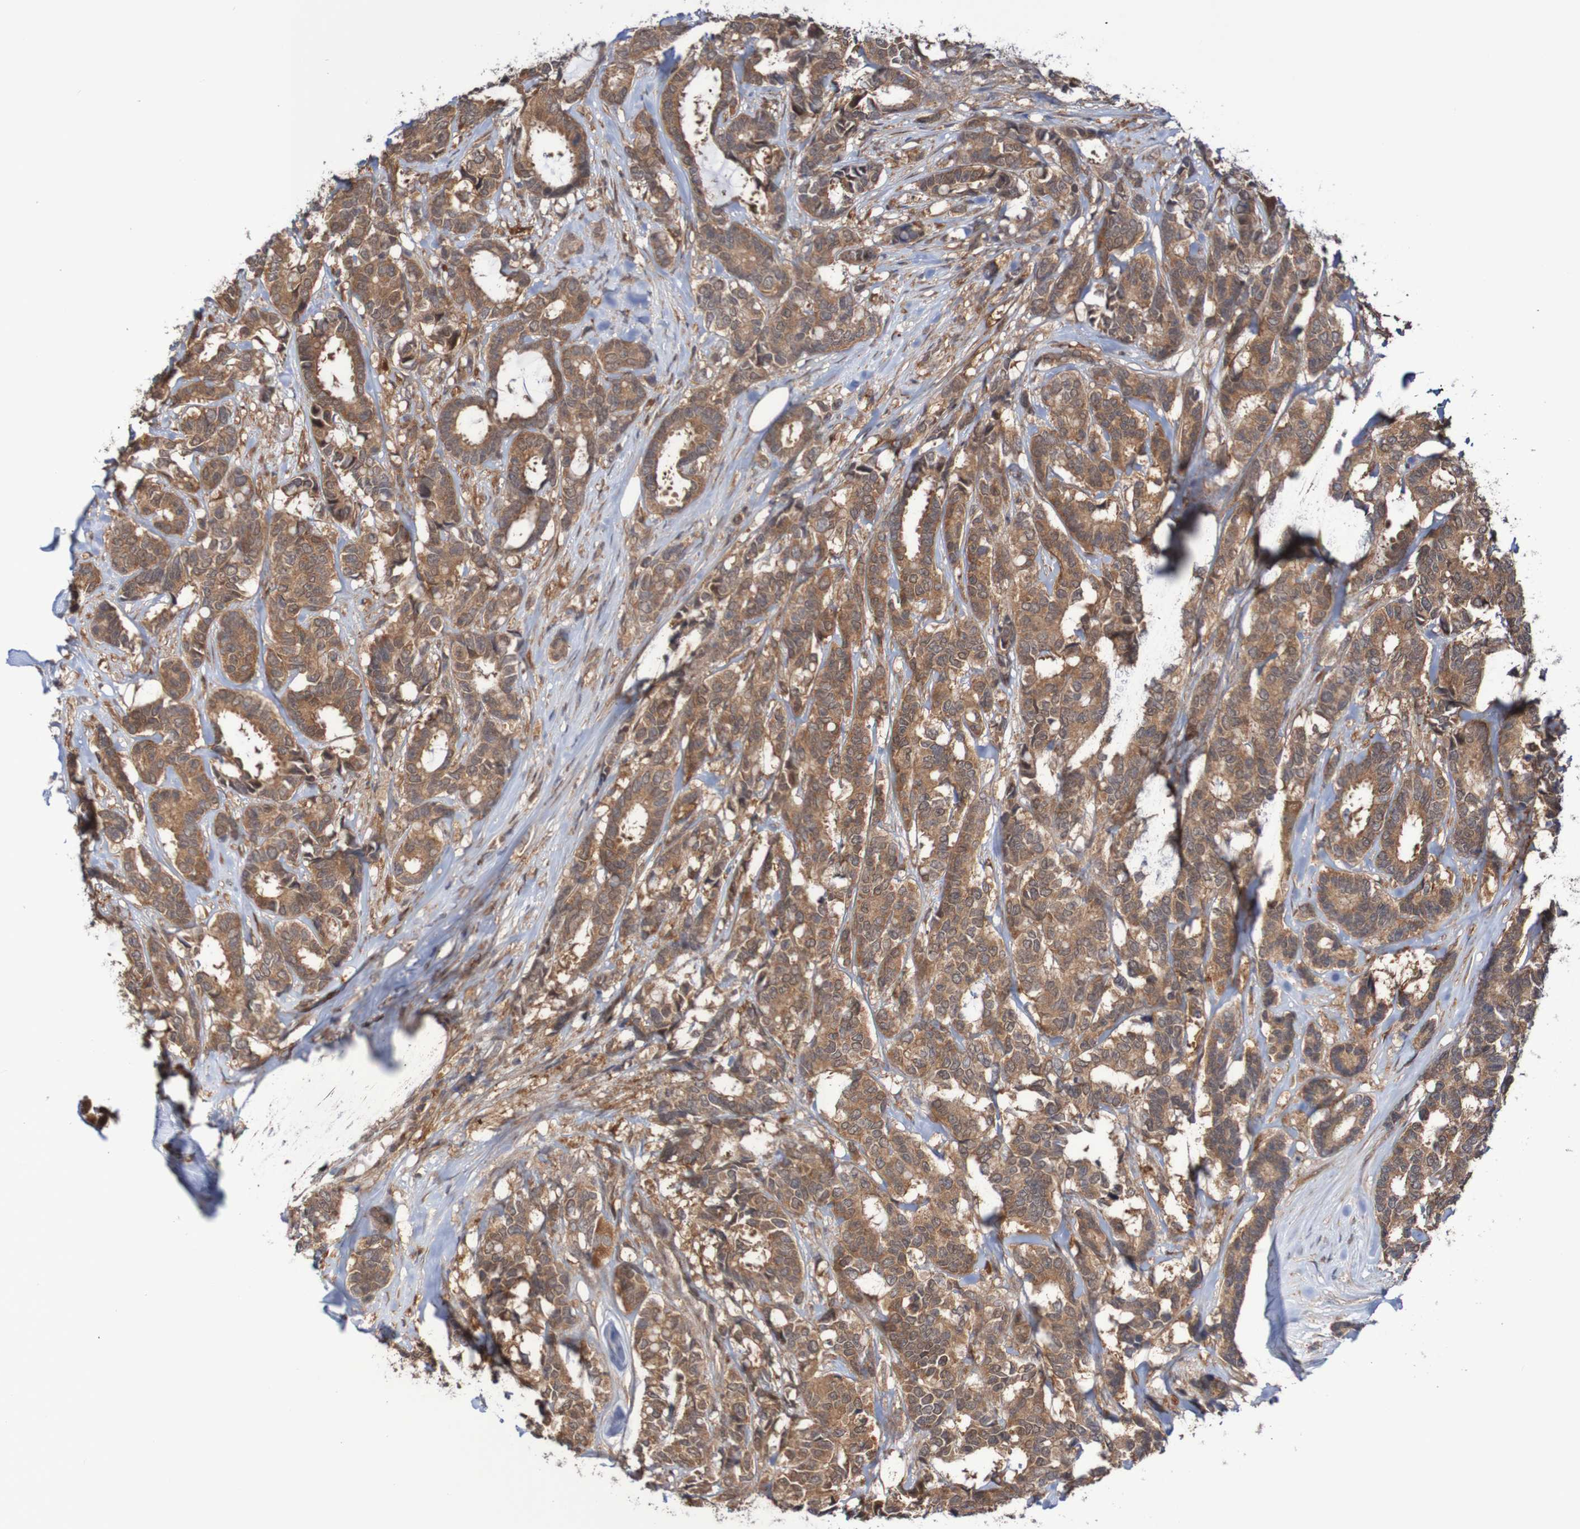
{"staining": {"intensity": "moderate", "quantity": ">75%", "location": "cytoplasmic/membranous"}, "tissue": "breast cancer", "cell_type": "Tumor cells", "image_type": "cancer", "snomed": [{"axis": "morphology", "description": "Duct carcinoma"}, {"axis": "topography", "description": "Breast"}], "caption": "Brown immunohistochemical staining in breast cancer (infiltrating ductal carcinoma) reveals moderate cytoplasmic/membranous expression in about >75% of tumor cells. (DAB (3,3'-diaminobenzidine) IHC, brown staining for protein, blue staining for nuclei).", "gene": "PHPT1", "patient": {"sex": "female", "age": 87}}